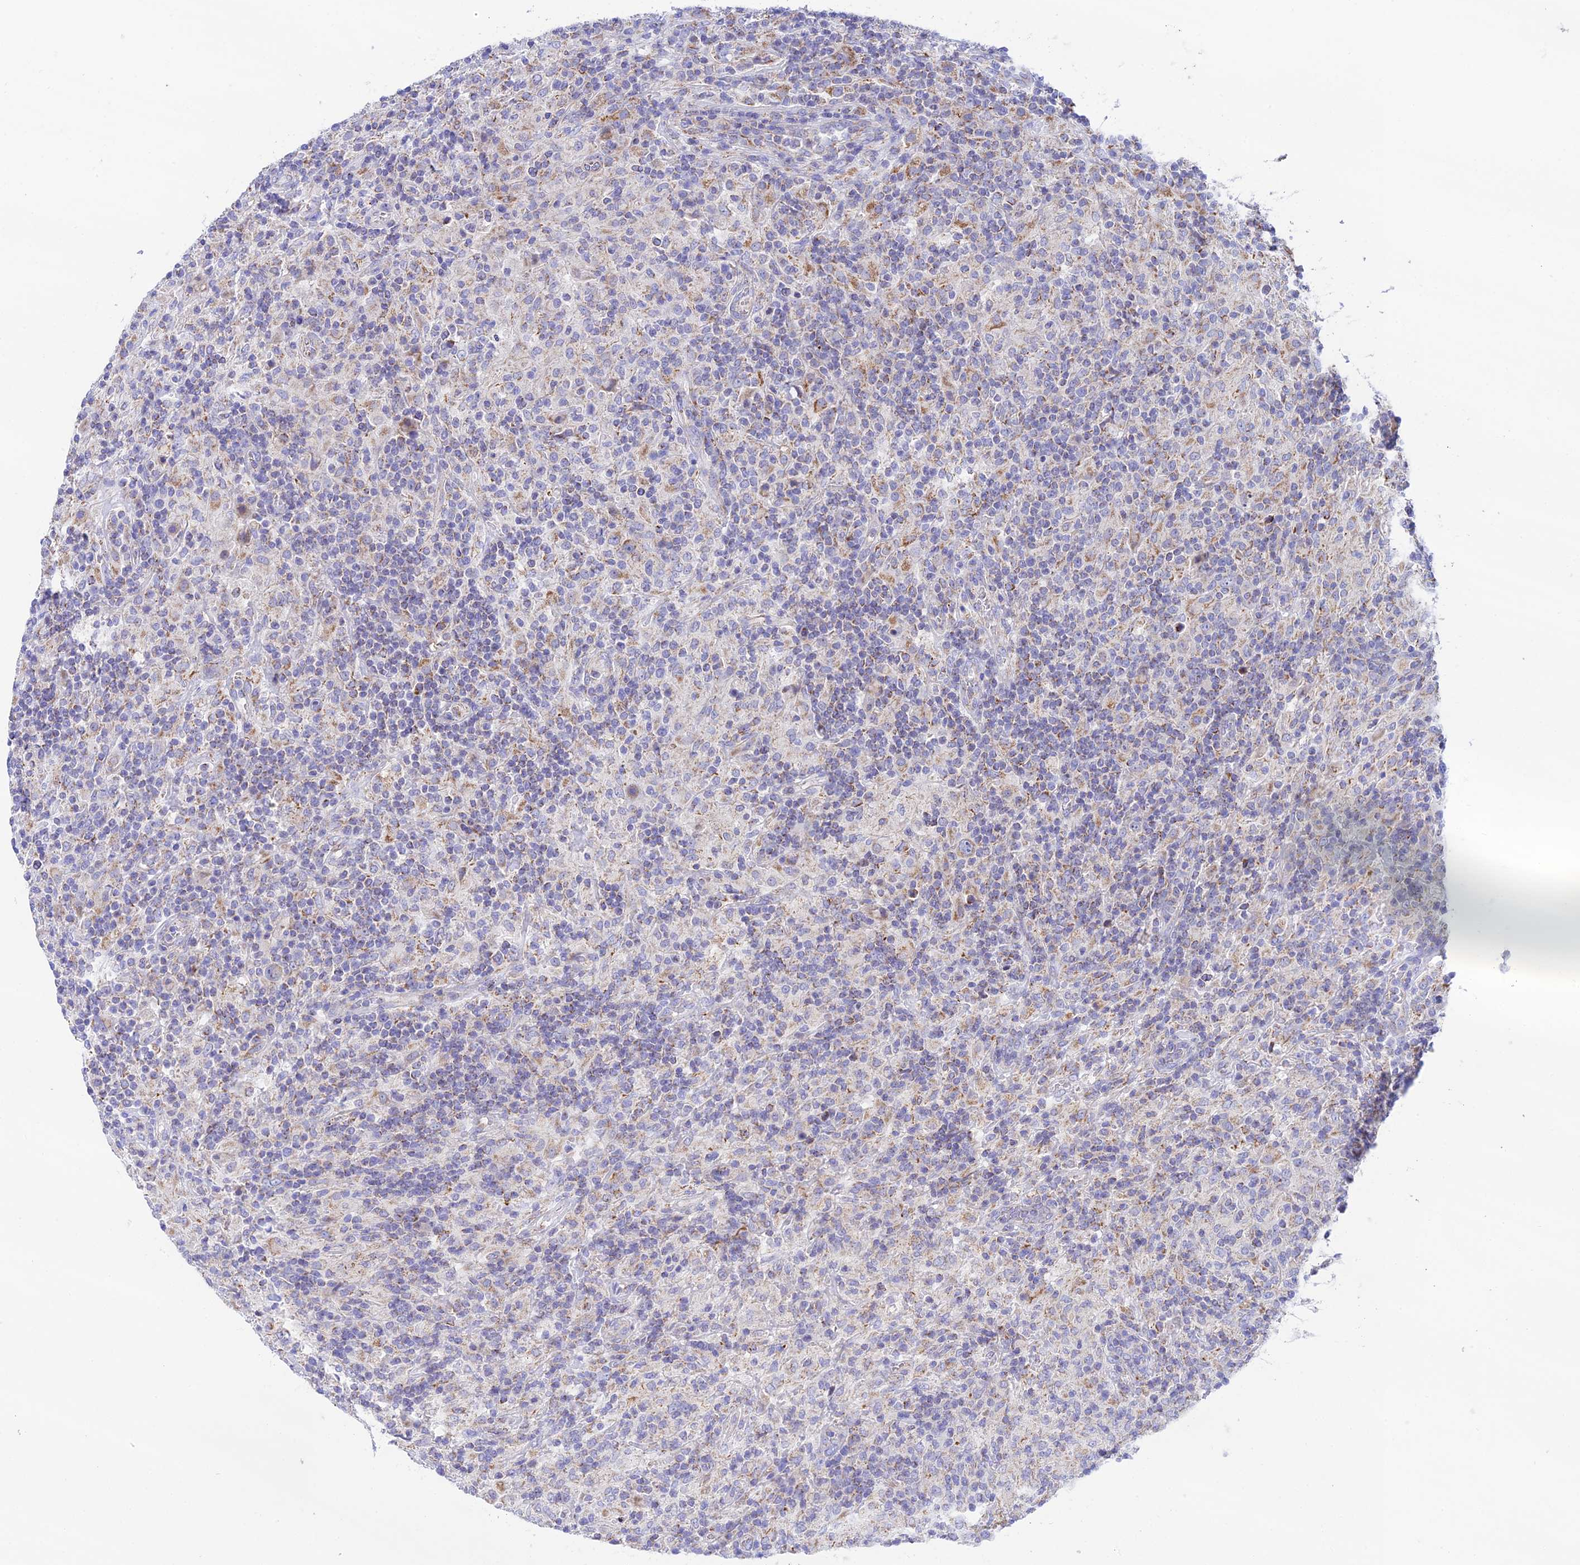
{"staining": {"intensity": "weak", "quantity": ">75%", "location": "cytoplasmic/membranous"}, "tissue": "lymphoma", "cell_type": "Tumor cells", "image_type": "cancer", "snomed": [{"axis": "morphology", "description": "Hodgkin's disease, NOS"}, {"axis": "topography", "description": "Lymph node"}], "caption": "Tumor cells demonstrate low levels of weak cytoplasmic/membranous staining in about >75% of cells in Hodgkin's disease.", "gene": "HSDL2", "patient": {"sex": "male", "age": 70}}